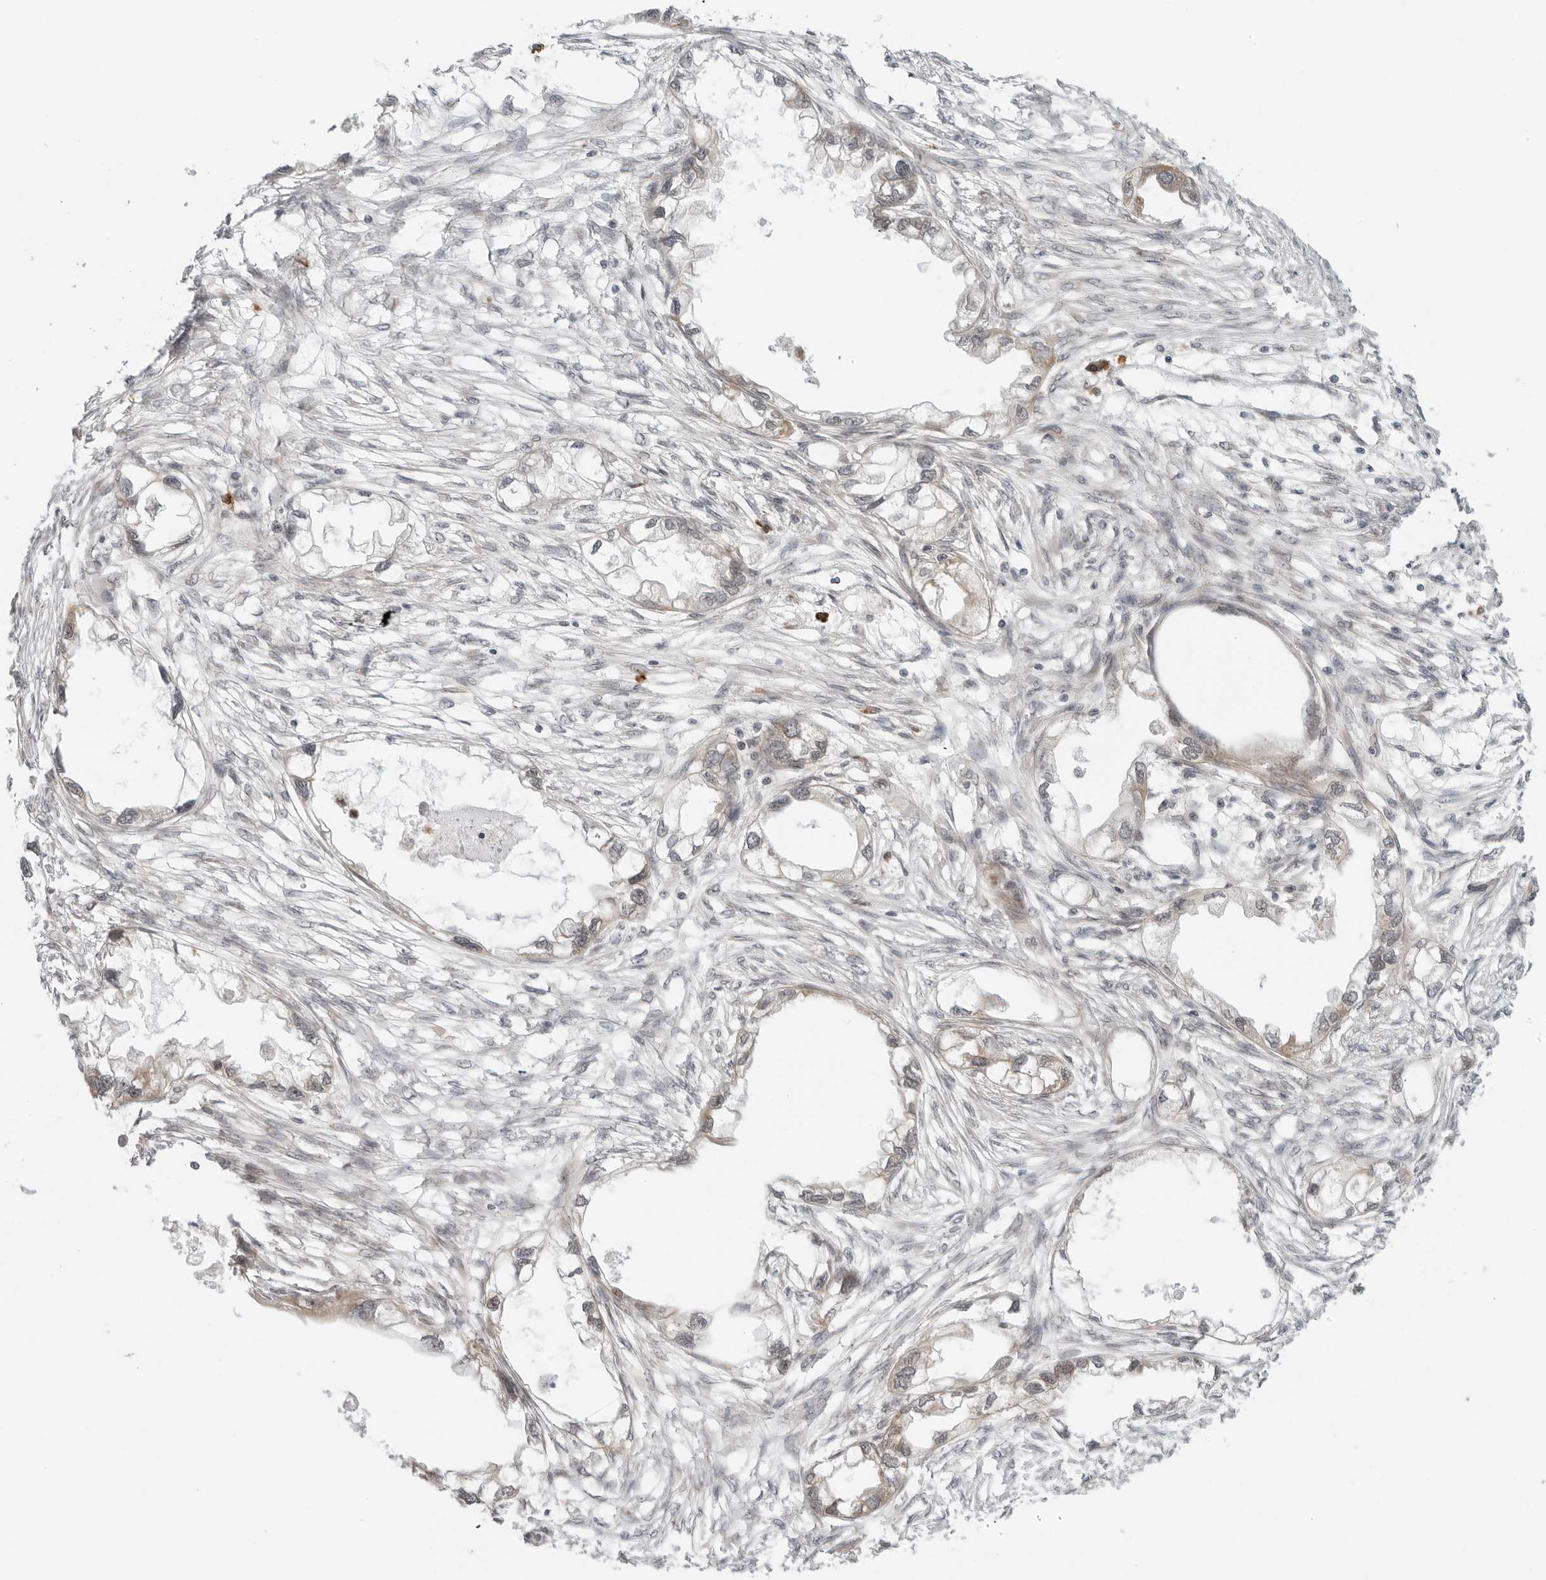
{"staining": {"intensity": "moderate", "quantity": "25%-75%", "location": "cytoplasmic/membranous"}, "tissue": "endometrial cancer", "cell_type": "Tumor cells", "image_type": "cancer", "snomed": [{"axis": "morphology", "description": "Adenocarcinoma, NOS"}, {"axis": "morphology", "description": "Adenocarcinoma, metastatic, NOS"}, {"axis": "topography", "description": "Adipose tissue"}, {"axis": "topography", "description": "Endometrium"}], "caption": "Endometrial cancer (adenocarcinoma) tissue exhibits moderate cytoplasmic/membranous staining in approximately 25%-75% of tumor cells (DAB (3,3'-diaminobenzidine) IHC with brightfield microscopy, high magnification).", "gene": "SUGCT", "patient": {"sex": "female", "age": 67}}